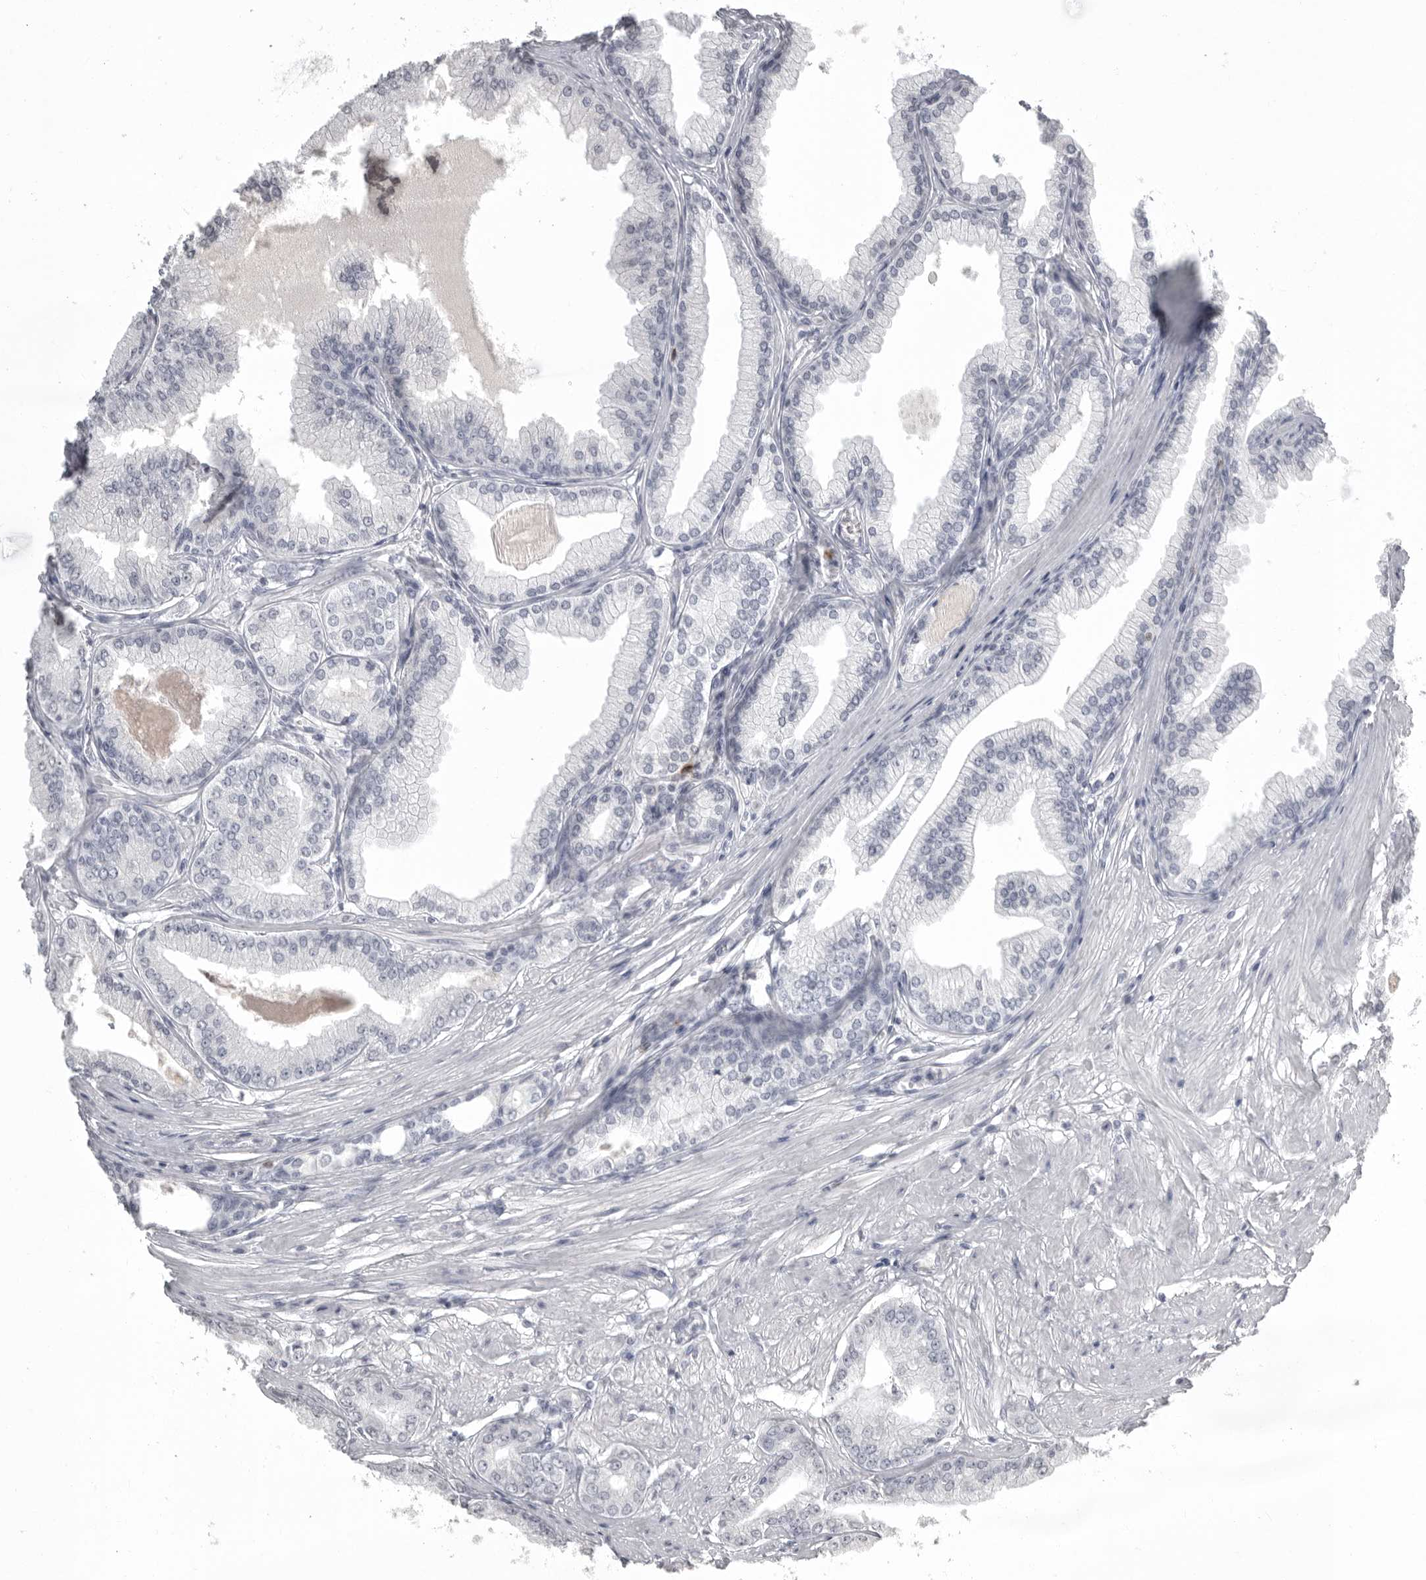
{"staining": {"intensity": "negative", "quantity": "none", "location": "none"}, "tissue": "prostate cancer", "cell_type": "Tumor cells", "image_type": "cancer", "snomed": [{"axis": "morphology", "description": "Adenocarcinoma, Low grade"}, {"axis": "topography", "description": "Prostate"}], "caption": "IHC of prostate cancer exhibits no expression in tumor cells. (Stains: DAB (3,3'-diaminobenzidine) immunohistochemistry with hematoxylin counter stain, Microscopy: brightfield microscopy at high magnification).", "gene": "GNLY", "patient": {"sex": "male", "age": 52}}